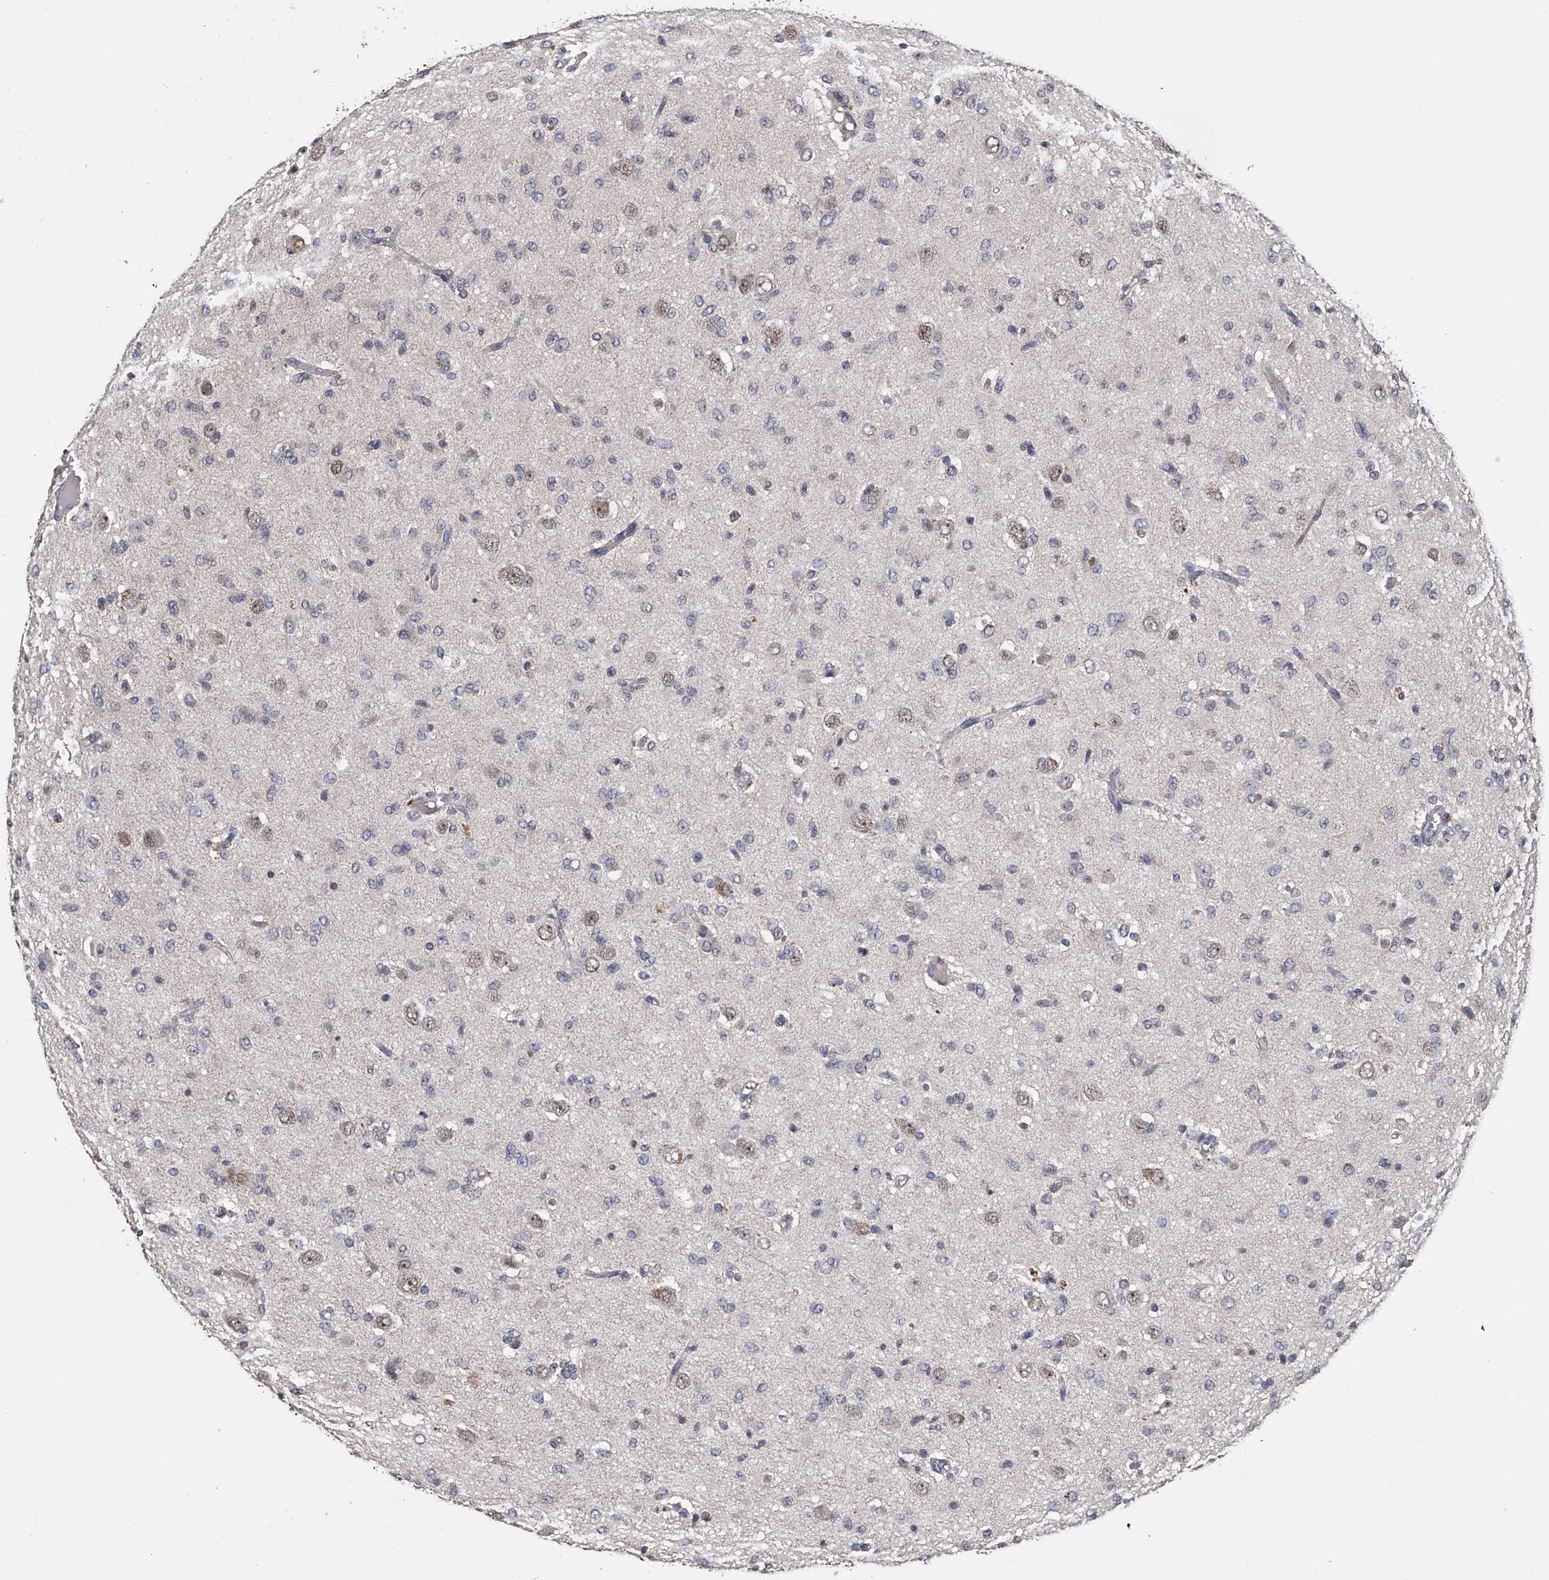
{"staining": {"intensity": "negative", "quantity": "none", "location": "none"}, "tissue": "glioma", "cell_type": "Tumor cells", "image_type": "cancer", "snomed": [{"axis": "morphology", "description": "Glioma, malignant, High grade"}, {"axis": "topography", "description": "Brain"}], "caption": "Protein analysis of glioma demonstrates no significant positivity in tumor cells.", "gene": "EFCAB7", "patient": {"sex": "female", "age": 59}}